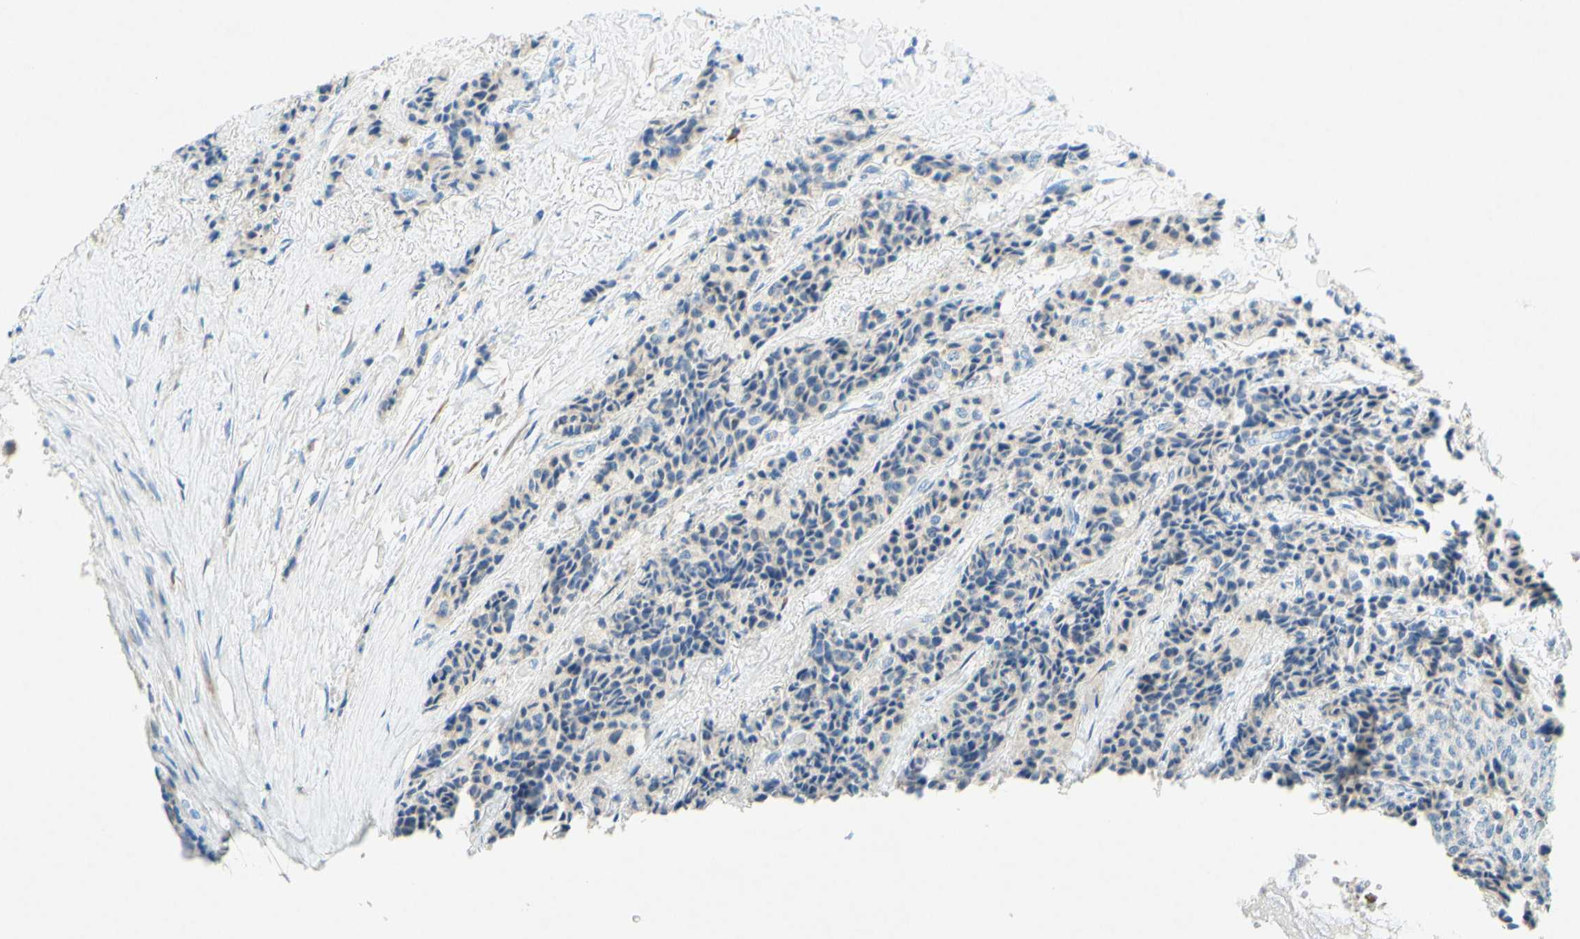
{"staining": {"intensity": "negative", "quantity": "none", "location": "none"}, "tissue": "carcinoid", "cell_type": "Tumor cells", "image_type": "cancer", "snomed": [{"axis": "morphology", "description": "Carcinoid, malignant, NOS"}, {"axis": "topography", "description": "Colon"}], "caption": "Tumor cells show no significant staining in carcinoid.", "gene": "SLC46A1", "patient": {"sex": "female", "age": 61}}